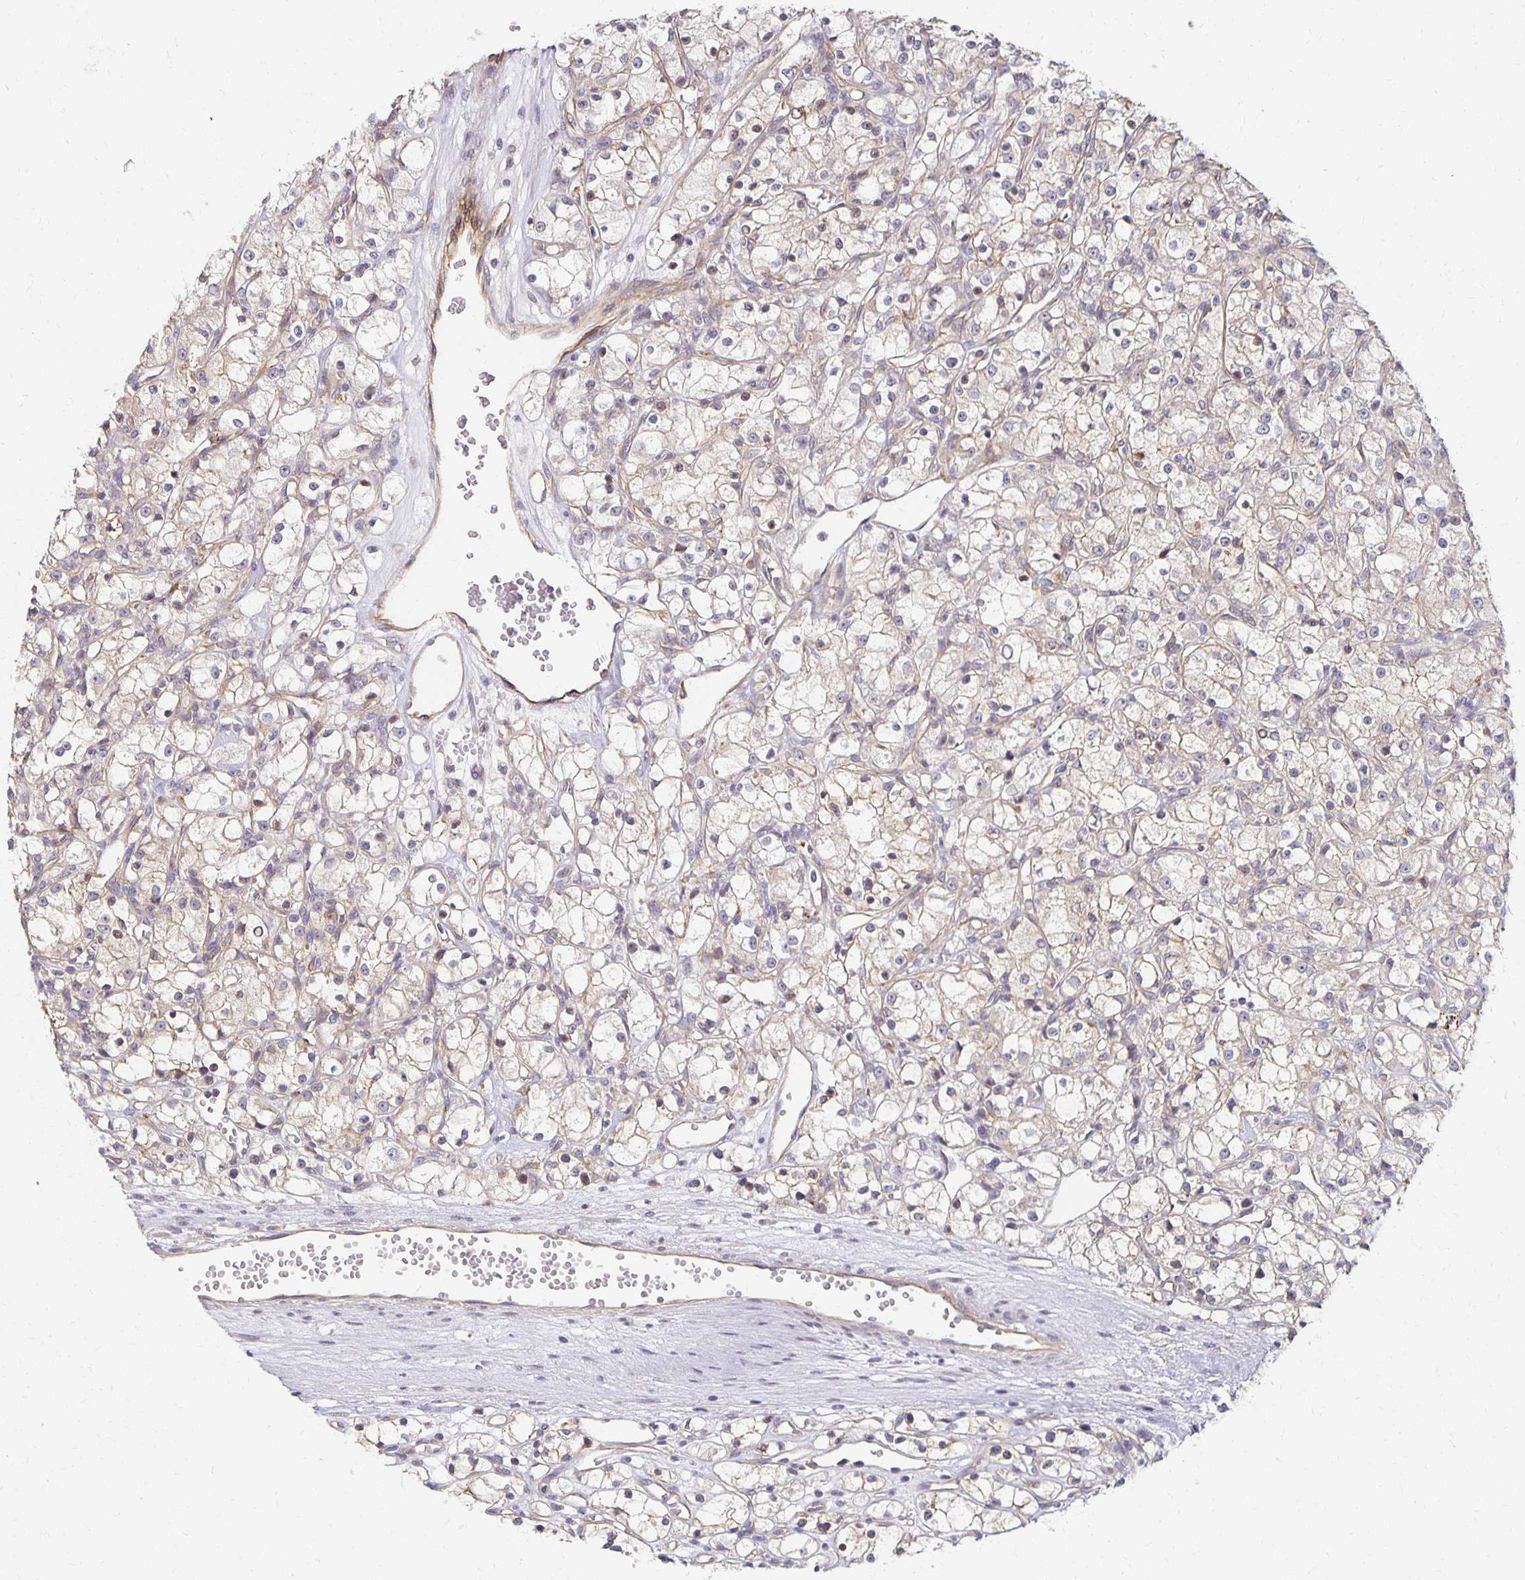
{"staining": {"intensity": "weak", "quantity": "25%-75%", "location": "cytoplasmic/membranous"}, "tissue": "renal cancer", "cell_type": "Tumor cells", "image_type": "cancer", "snomed": [{"axis": "morphology", "description": "Adenocarcinoma, NOS"}, {"axis": "topography", "description": "Kidney"}], "caption": "High-magnification brightfield microscopy of adenocarcinoma (renal) stained with DAB (3,3'-diaminobenzidine) (brown) and counterstained with hematoxylin (blue). tumor cells exhibit weak cytoplasmic/membranous positivity is identified in about25%-75% of cells.", "gene": "SORL1", "patient": {"sex": "female", "age": 59}}